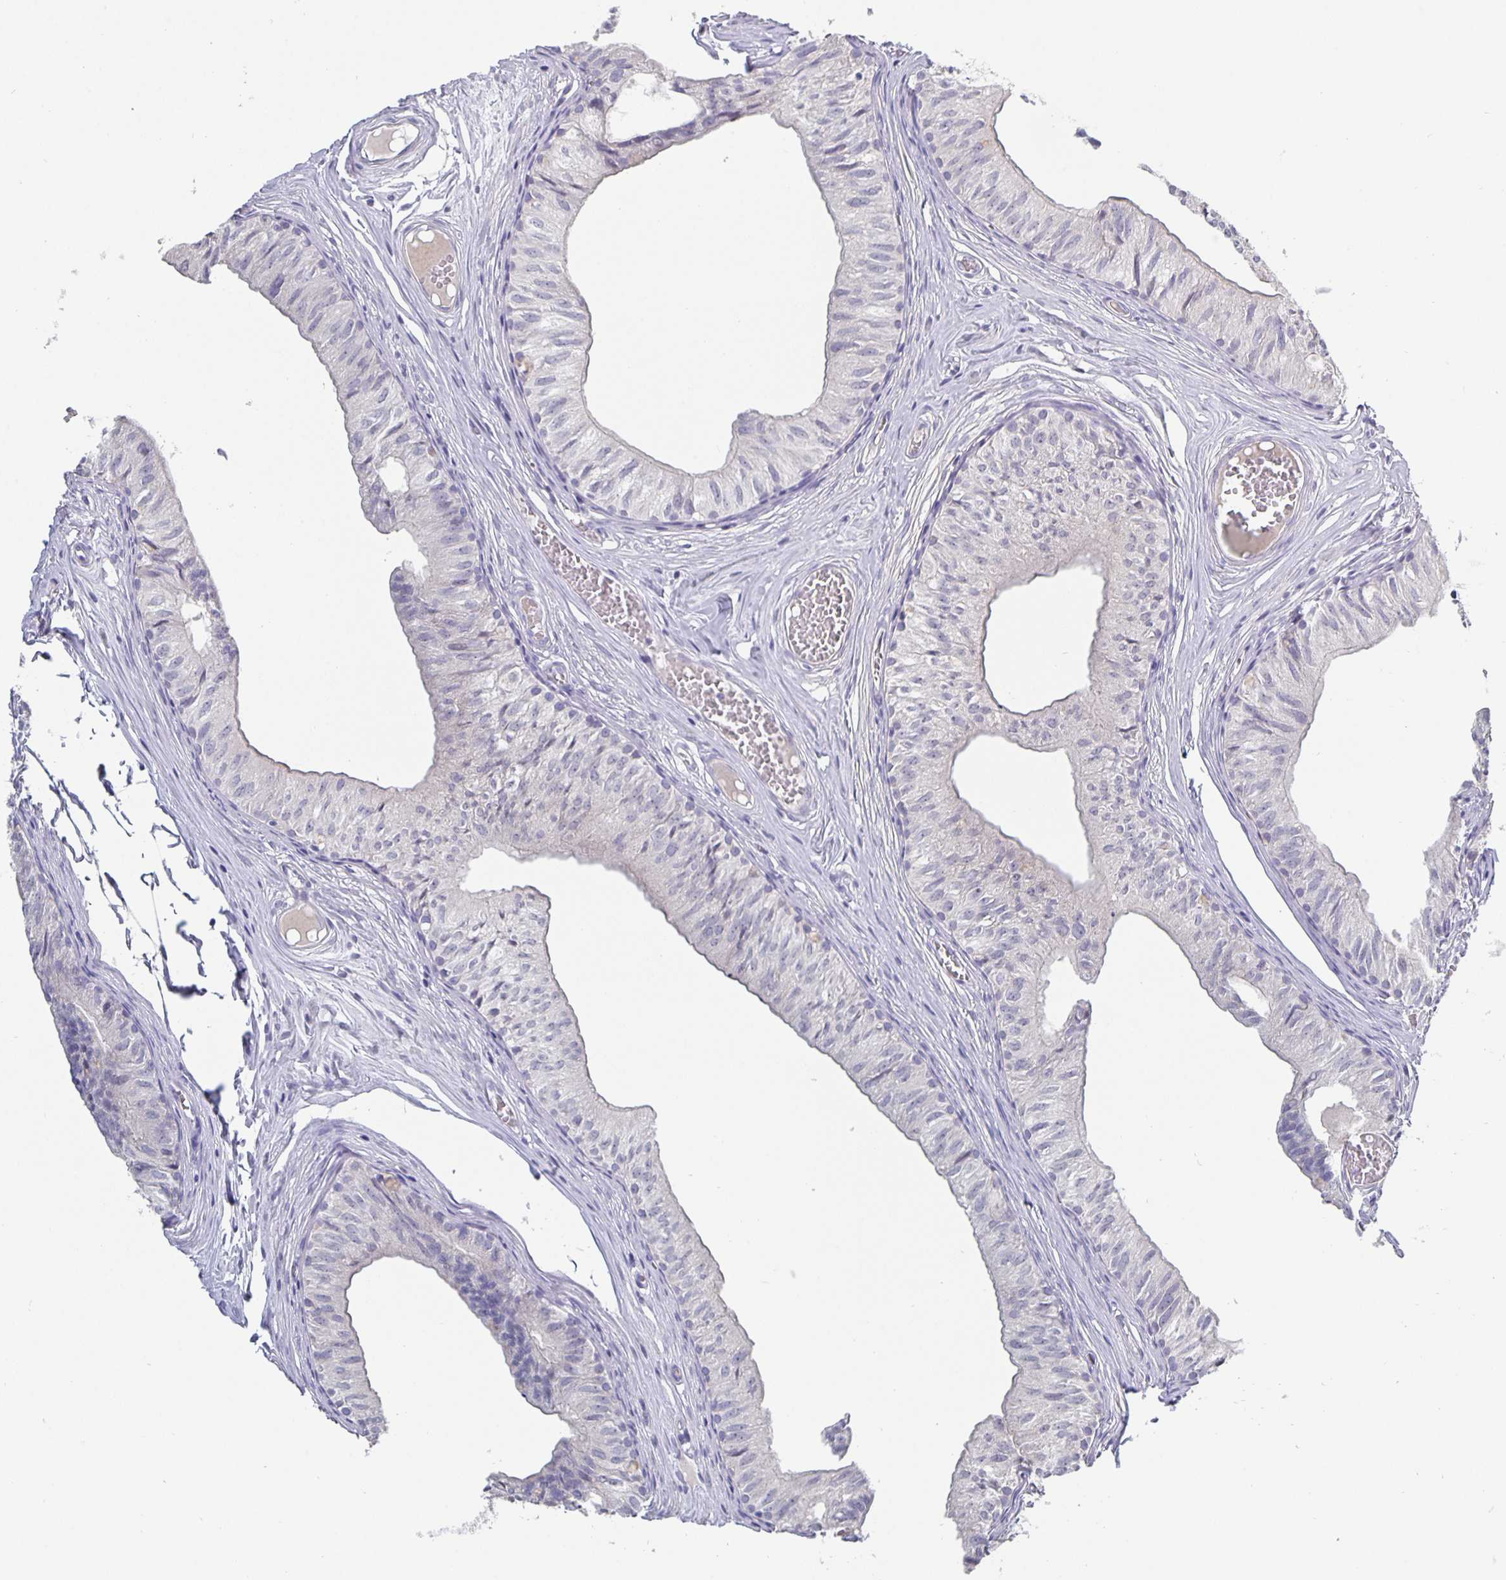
{"staining": {"intensity": "negative", "quantity": "none", "location": "none"}, "tissue": "epididymis", "cell_type": "Glandular cells", "image_type": "normal", "snomed": [{"axis": "morphology", "description": "Normal tissue, NOS"}, {"axis": "topography", "description": "Epididymis"}], "caption": "This is an immunohistochemistry photomicrograph of normal human epididymis. There is no expression in glandular cells.", "gene": "GDF15", "patient": {"sex": "male", "age": 25}}